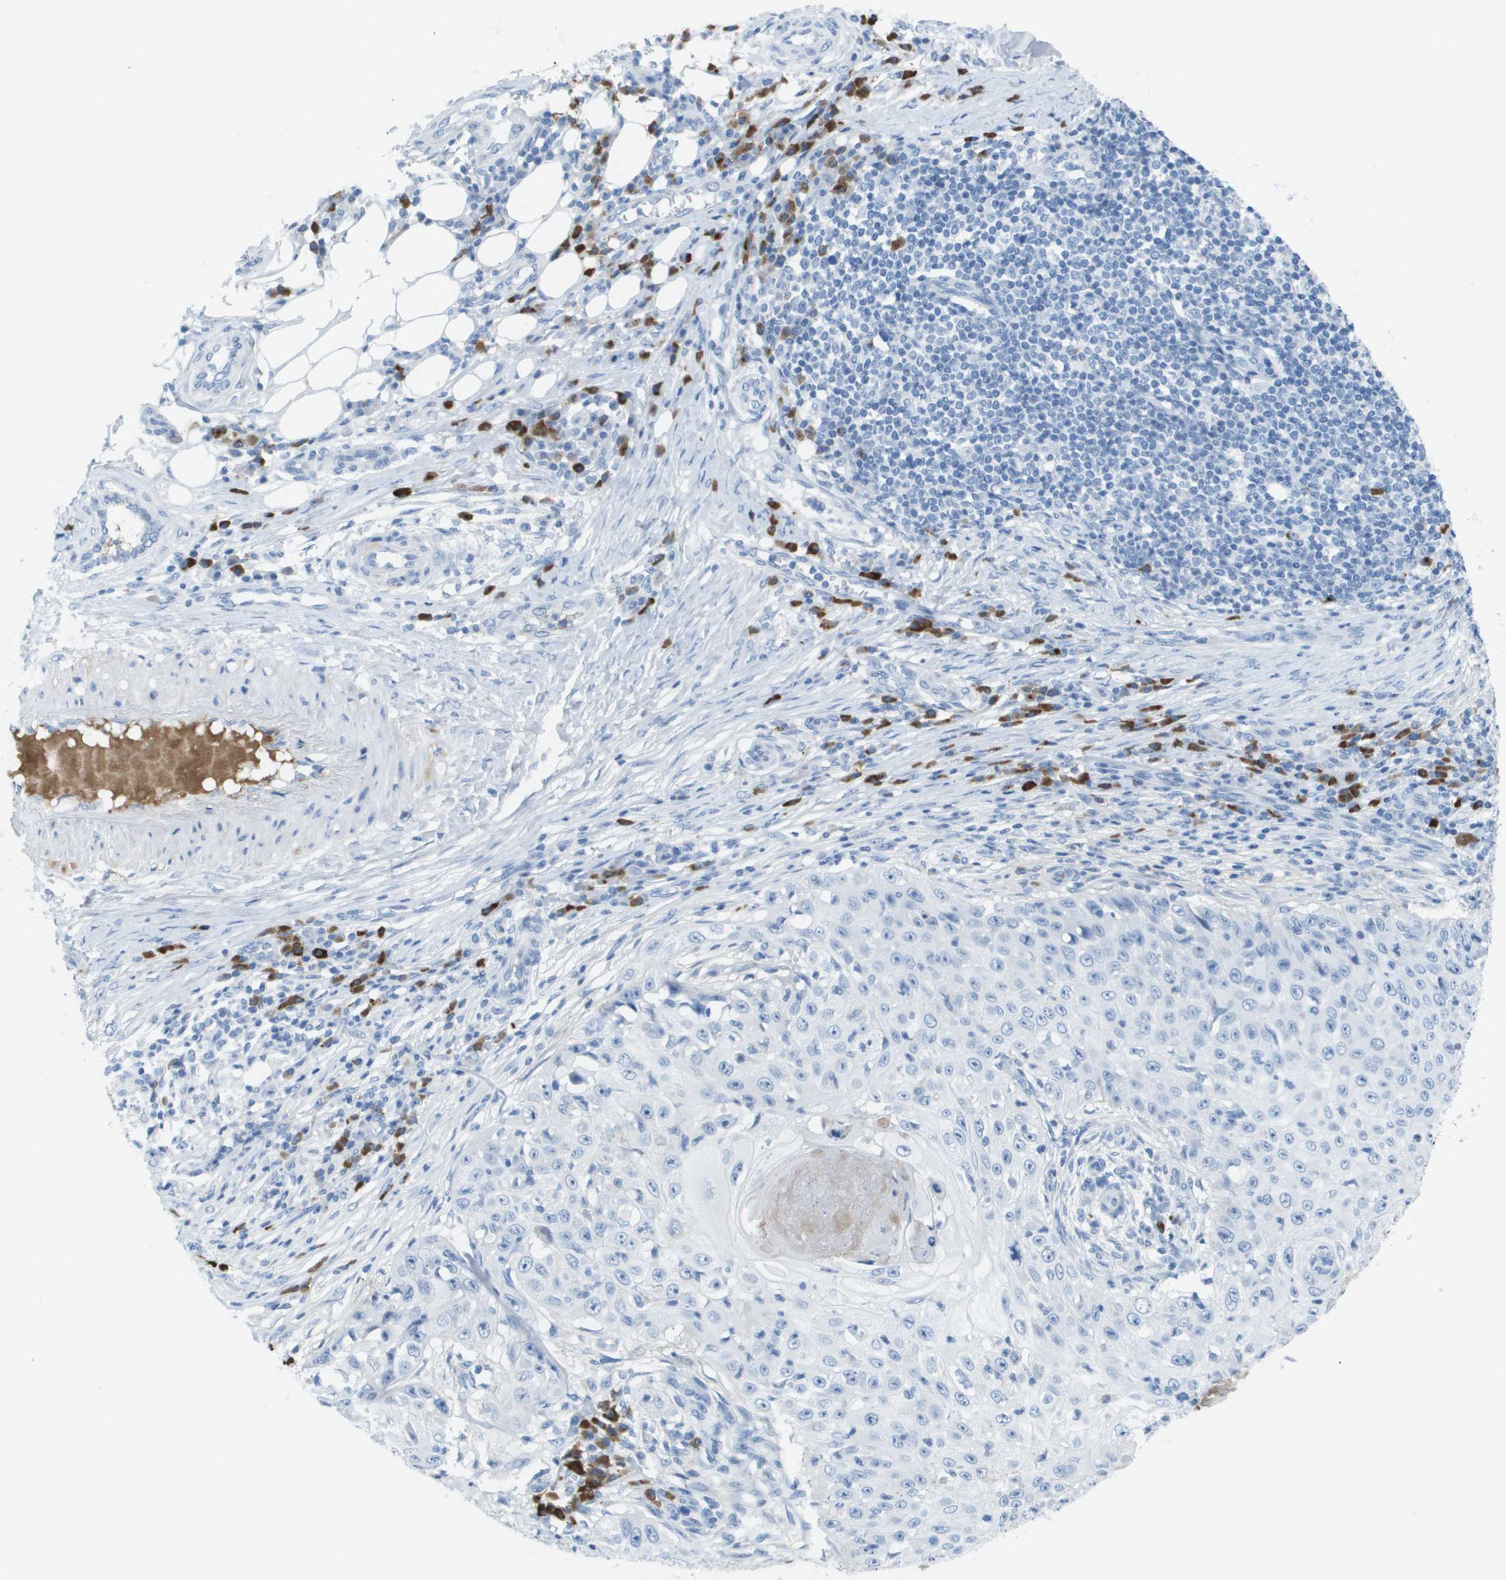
{"staining": {"intensity": "negative", "quantity": "none", "location": "none"}, "tissue": "skin cancer", "cell_type": "Tumor cells", "image_type": "cancer", "snomed": [{"axis": "morphology", "description": "Squamous cell carcinoma, NOS"}, {"axis": "topography", "description": "Skin"}], "caption": "This is an IHC photomicrograph of skin cancer. There is no positivity in tumor cells.", "gene": "GPR18", "patient": {"sex": "male", "age": 86}}